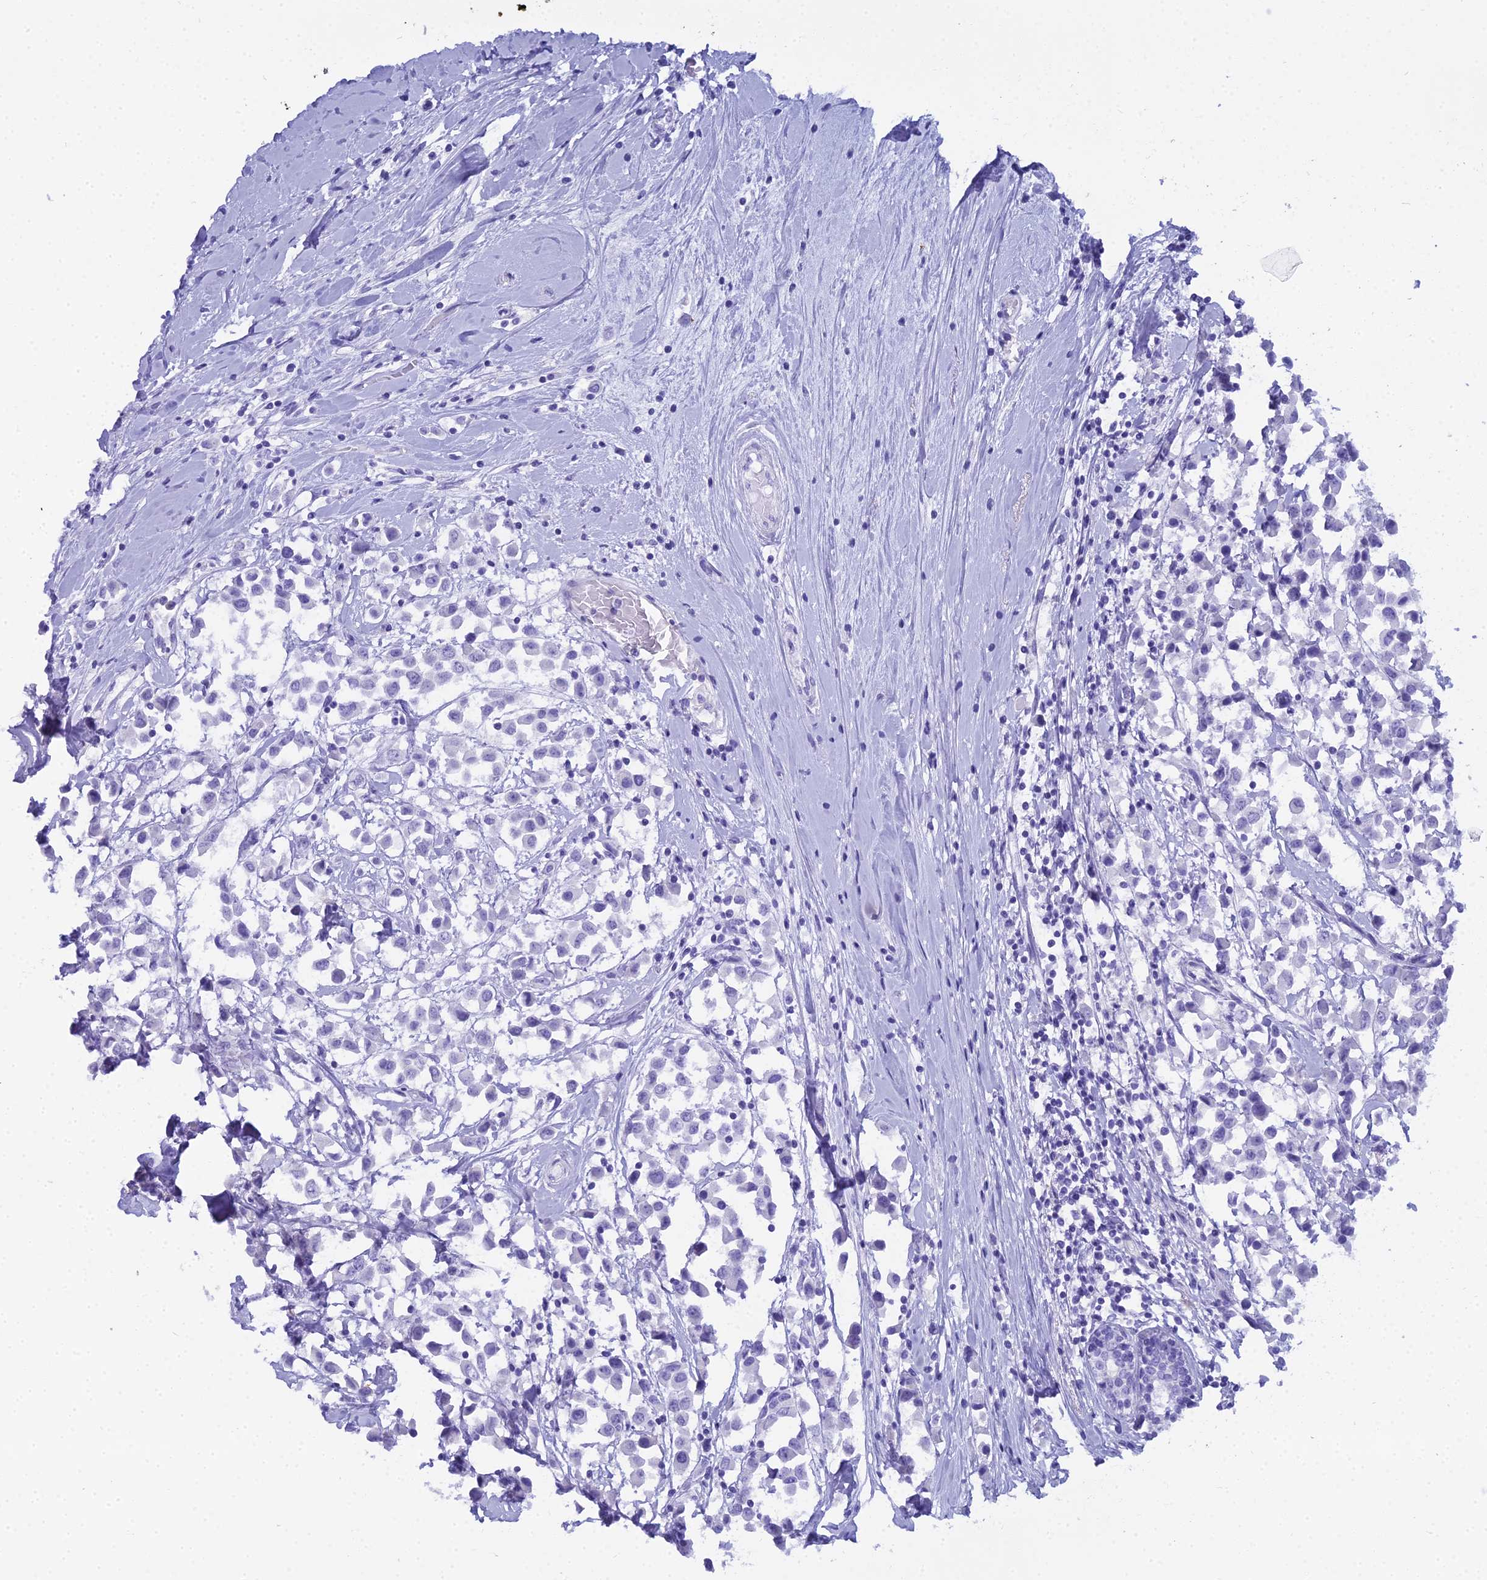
{"staining": {"intensity": "negative", "quantity": "none", "location": "none"}, "tissue": "breast cancer", "cell_type": "Tumor cells", "image_type": "cancer", "snomed": [{"axis": "morphology", "description": "Duct carcinoma"}, {"axis": "topography", "description": "Breast"}], "caption": "DAB immunohistochemical staining of human breast invasive ductal carcinoma shows no significant expression in tumor cells. (DAB (3,3'-diaminobenzidine) IHC with hematoxylin counter stain).", "gene": "CGB2", "patient": {"sex": "female", "age": 61}}